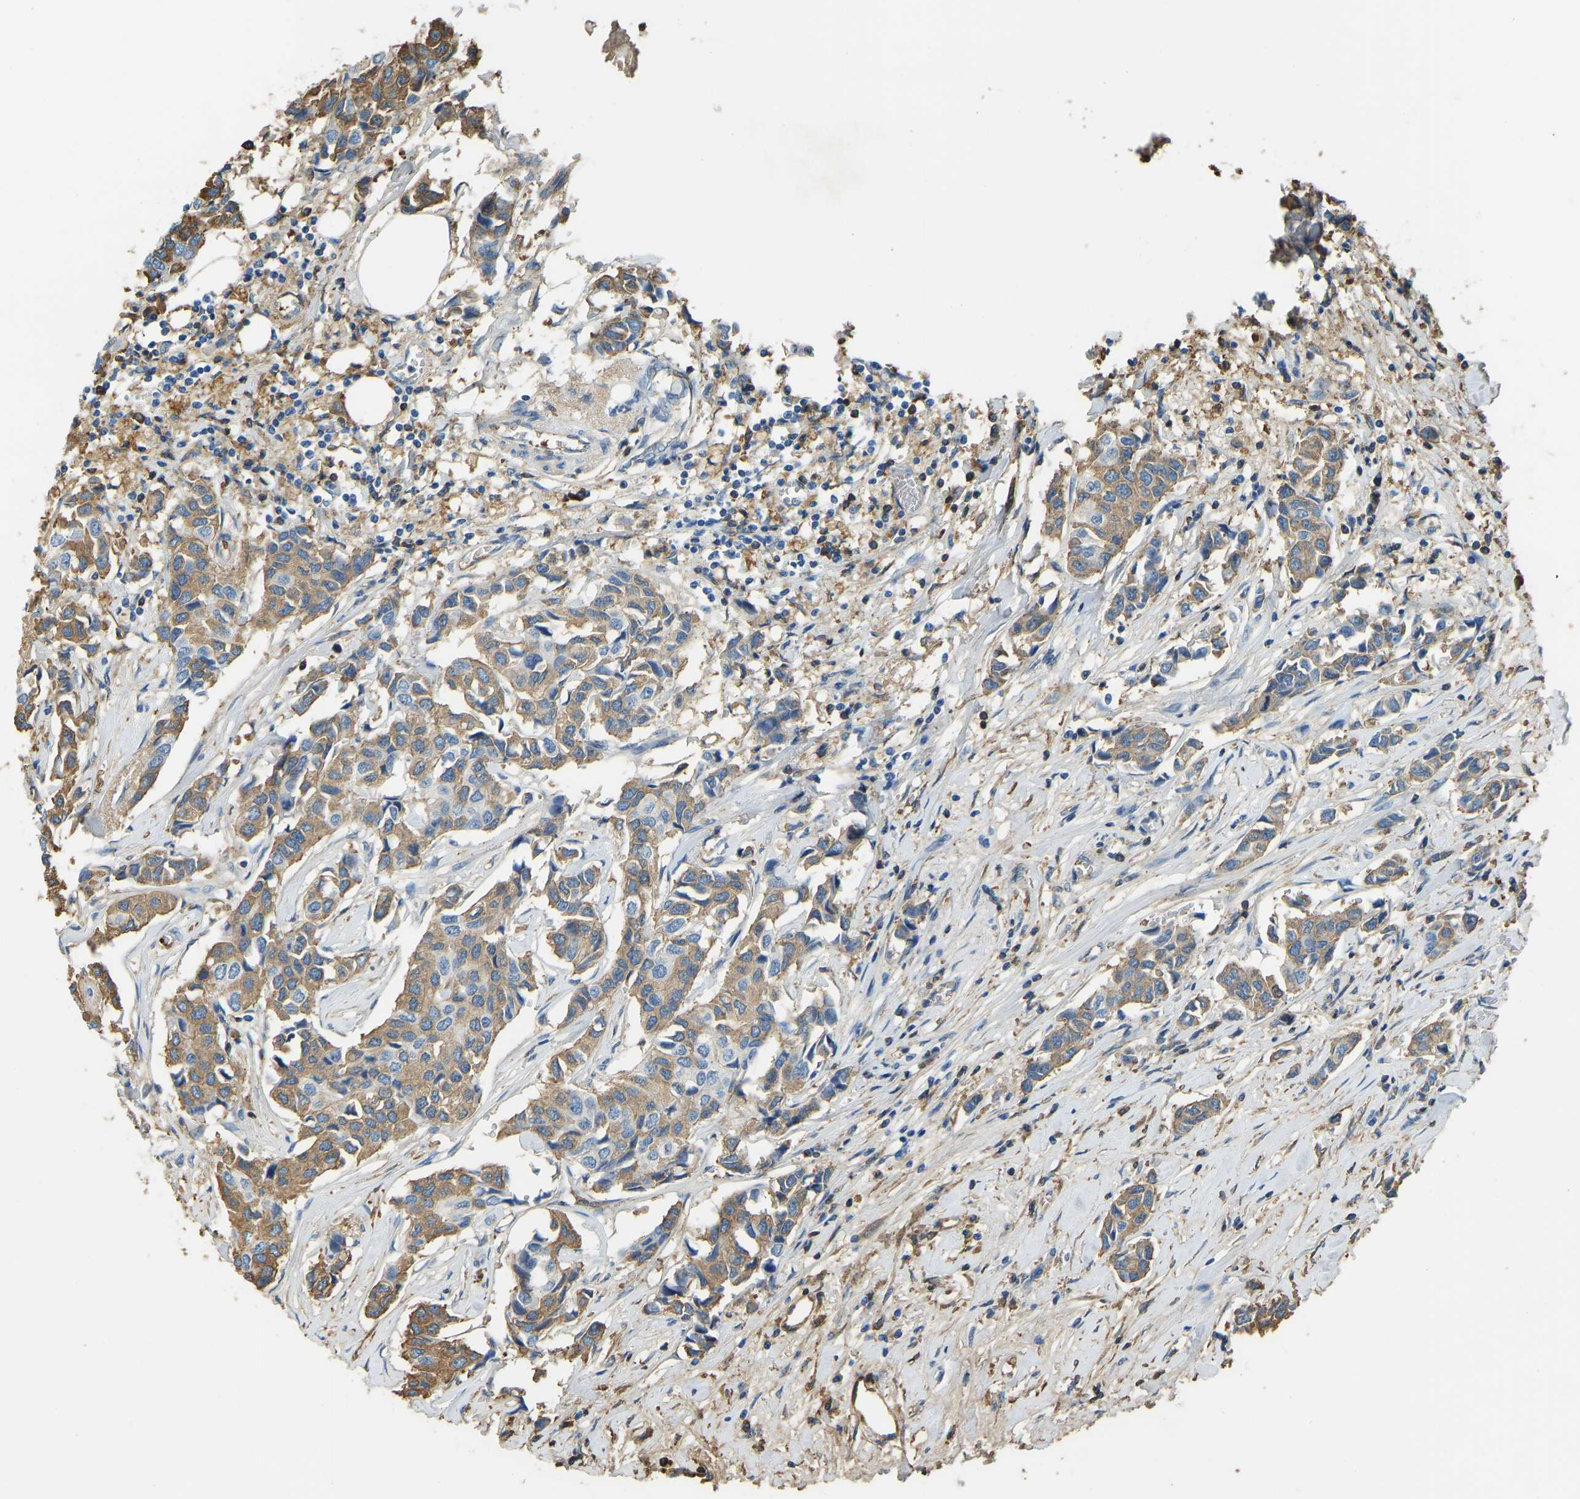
{"staining": {"intensity": "moderate", "quantity": ">75%", "location": "cytoplasmic/membranous"}, "tissue": "breast cancer", "cell_type": "Tumor cells", "image_type": "cancer", "snomed": [{"axis": "morphology", "description": "Duct carcinoma"}, {"axis": "topography", "description": "Breast"}], "caption": "Immunohistochemistry (IHC) (DAB (3,3'-diaminobenzidine)) staining of breast infiltrating ductal carcinoma shows moderate cytoplasmic/membranous protein staining in about >75% of tumor cells.", "gene": "THBS4", "patient": {"sex": "female", "age": 80}}